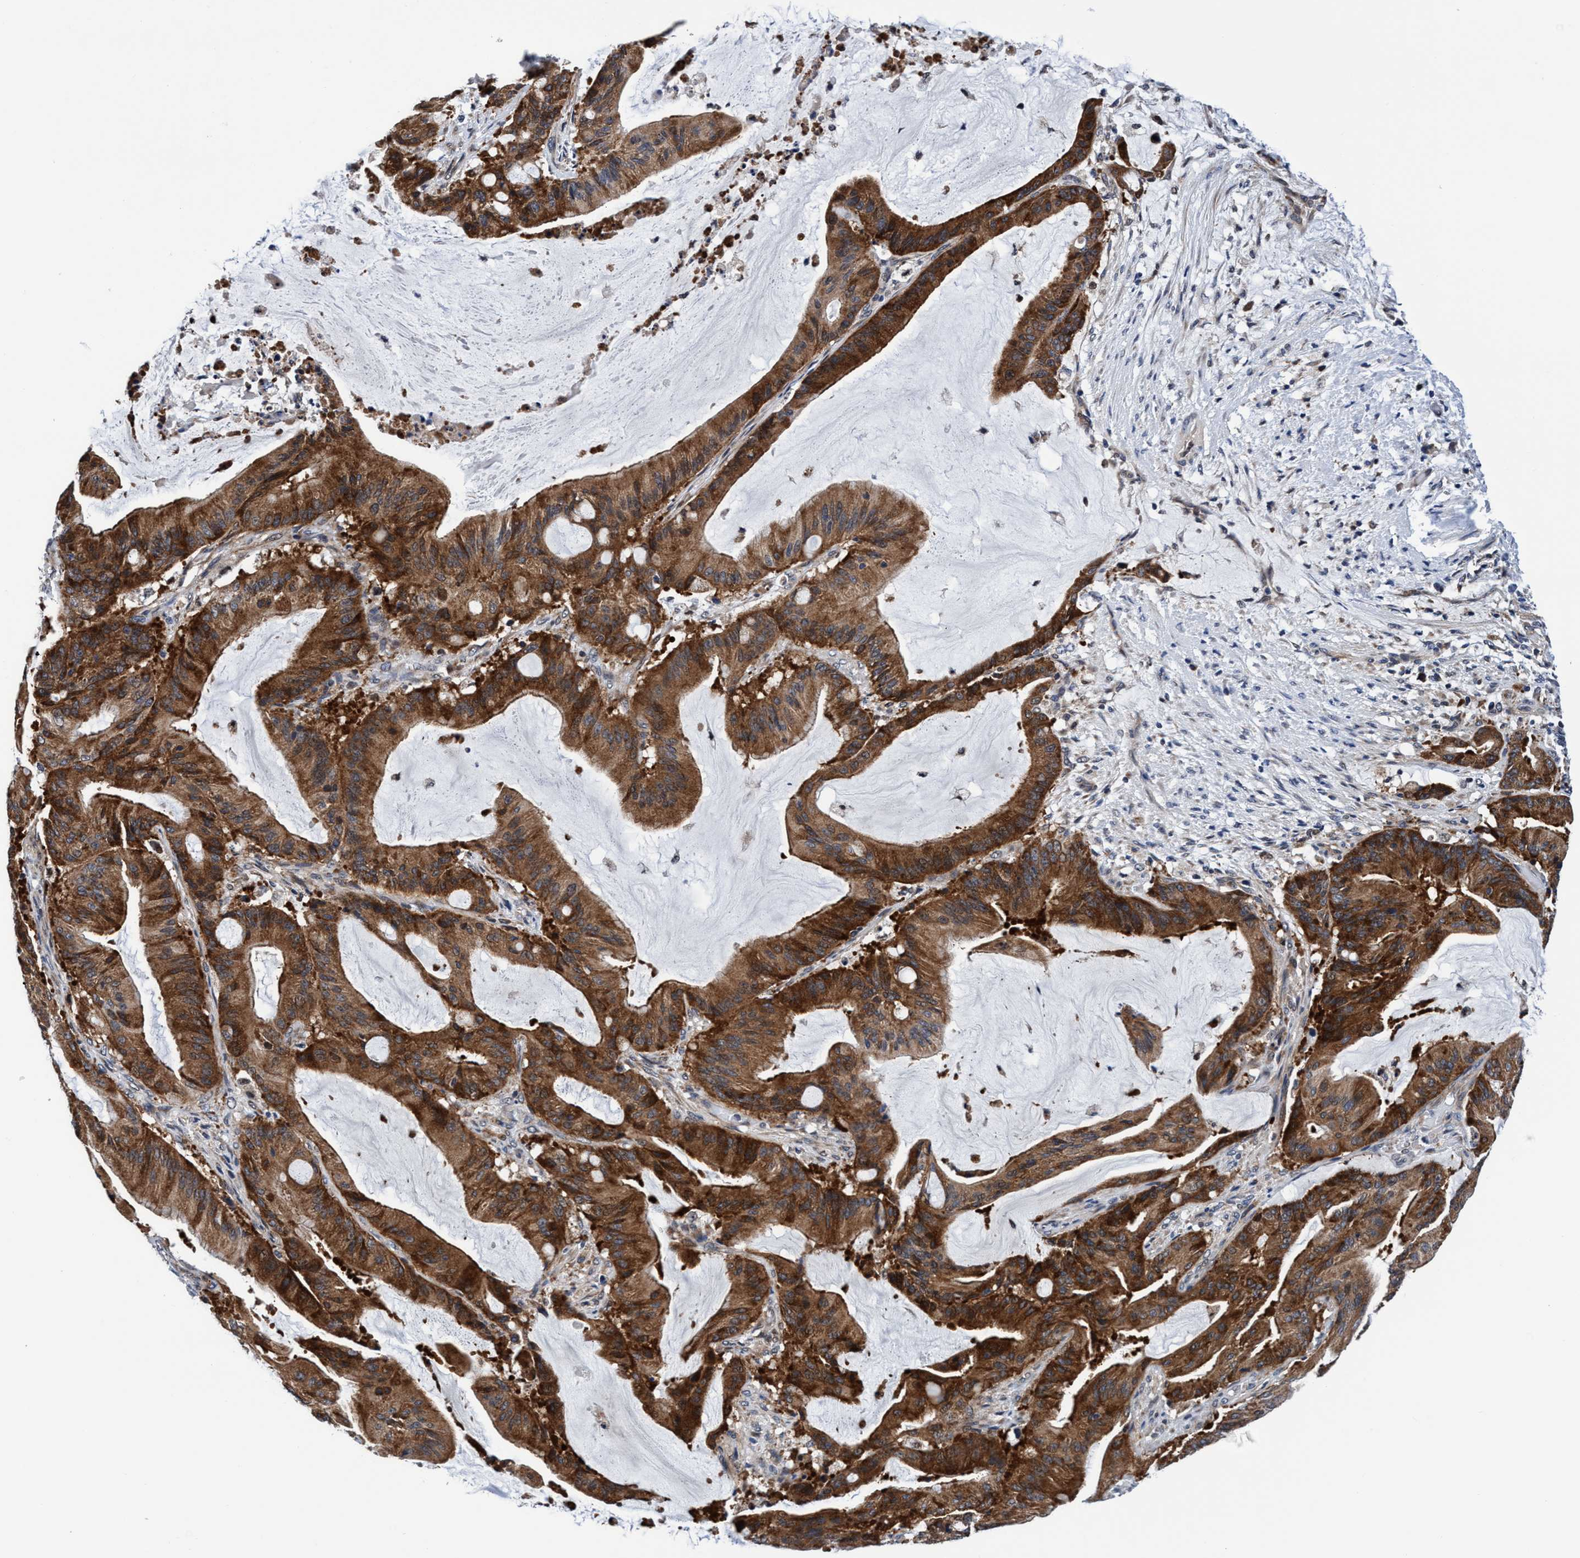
{"staining": {"intensity": "strong", "quantity": ">75%", "location": "cytoplasmic/membranous"}, "tissue": "liver cancer", "cell_type": "Tumor cells", "image_type": "cancer", "snomed": [{"axis": "morphology", "description": "Normal tissue, NOS"}, {"axis": "morphology", "description": "Cholangiocarcinoma"}, {"axis": "topography", "description": "Liver"}, {"axis": "topography", "description": "Peripheral nerve tissue"}], "caption": "High-magnification brightfield microscopy of liver cancer stained with DAB (3,3'-diaminobenzidine) (brown) and counterstained with hematoxylin (blue). tumor cells exhibit strong cytoplasmic/membranous staining is present in about>75% of cells.", "gene": "AGAP2", "patient": {"sex": "female", "age": 73}}